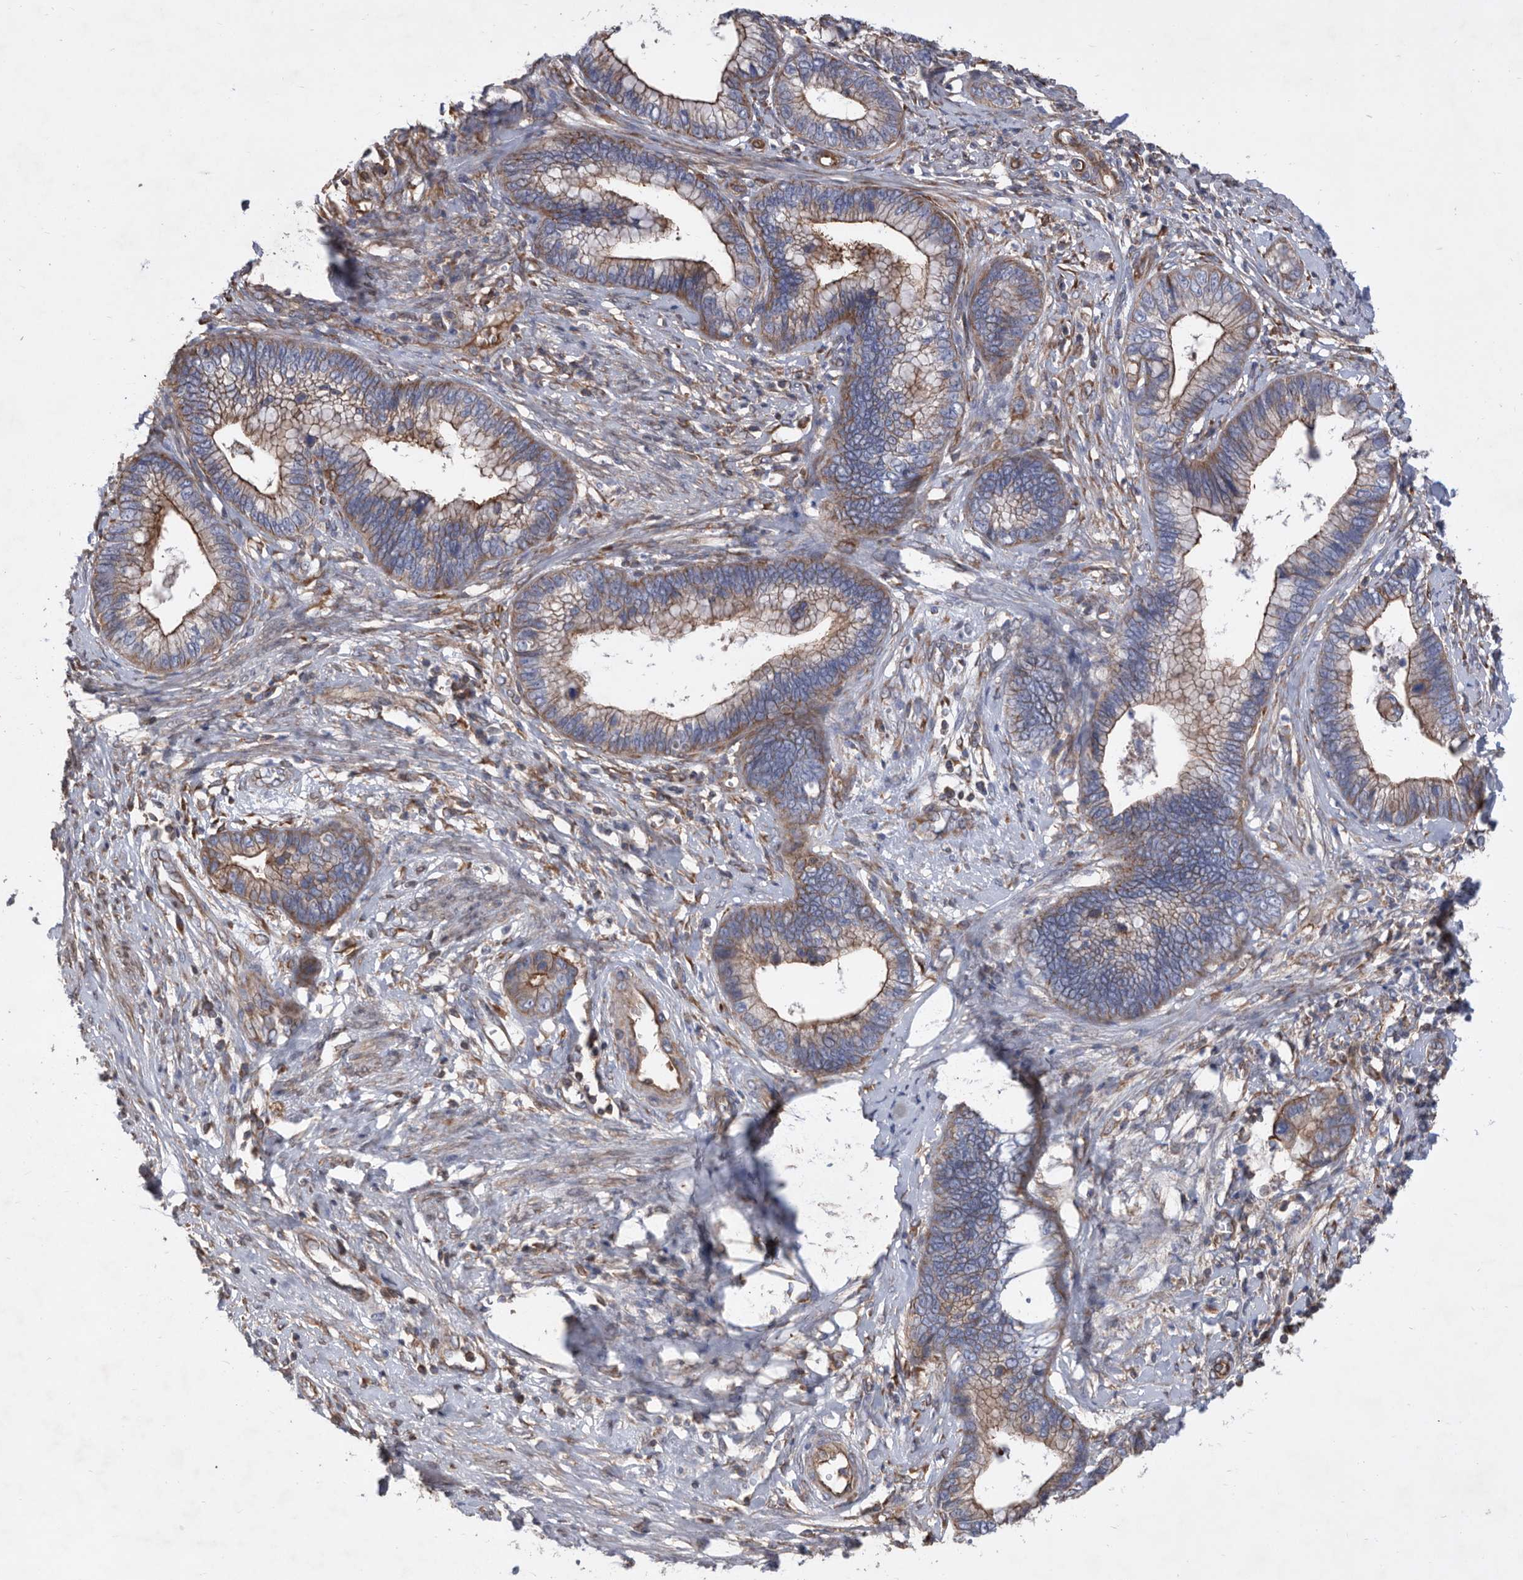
{"staining": {"intensity": "moderate", "quantity": ">75%", "location": "cytoplasmic/membranous"}, "tissue": "cervical cancer", "cell_type": "Tumor cells", "image_type": "cancer", "snomed": [{"axis": "morphology", "description": "Adenocarcinoma, NOS"}, {"axis": "topography", "description": "Cervix"}], "caption": "Immunohistochemistry (IHC) (DAB) staining of human cervical adenocarcinoma demonstrates moderate cytoplasmic/membranous protein positivity in approximately >75% of tumor cells.", "gene": "ATP13A3", "patient": {"sex": "female", "age": 44}}